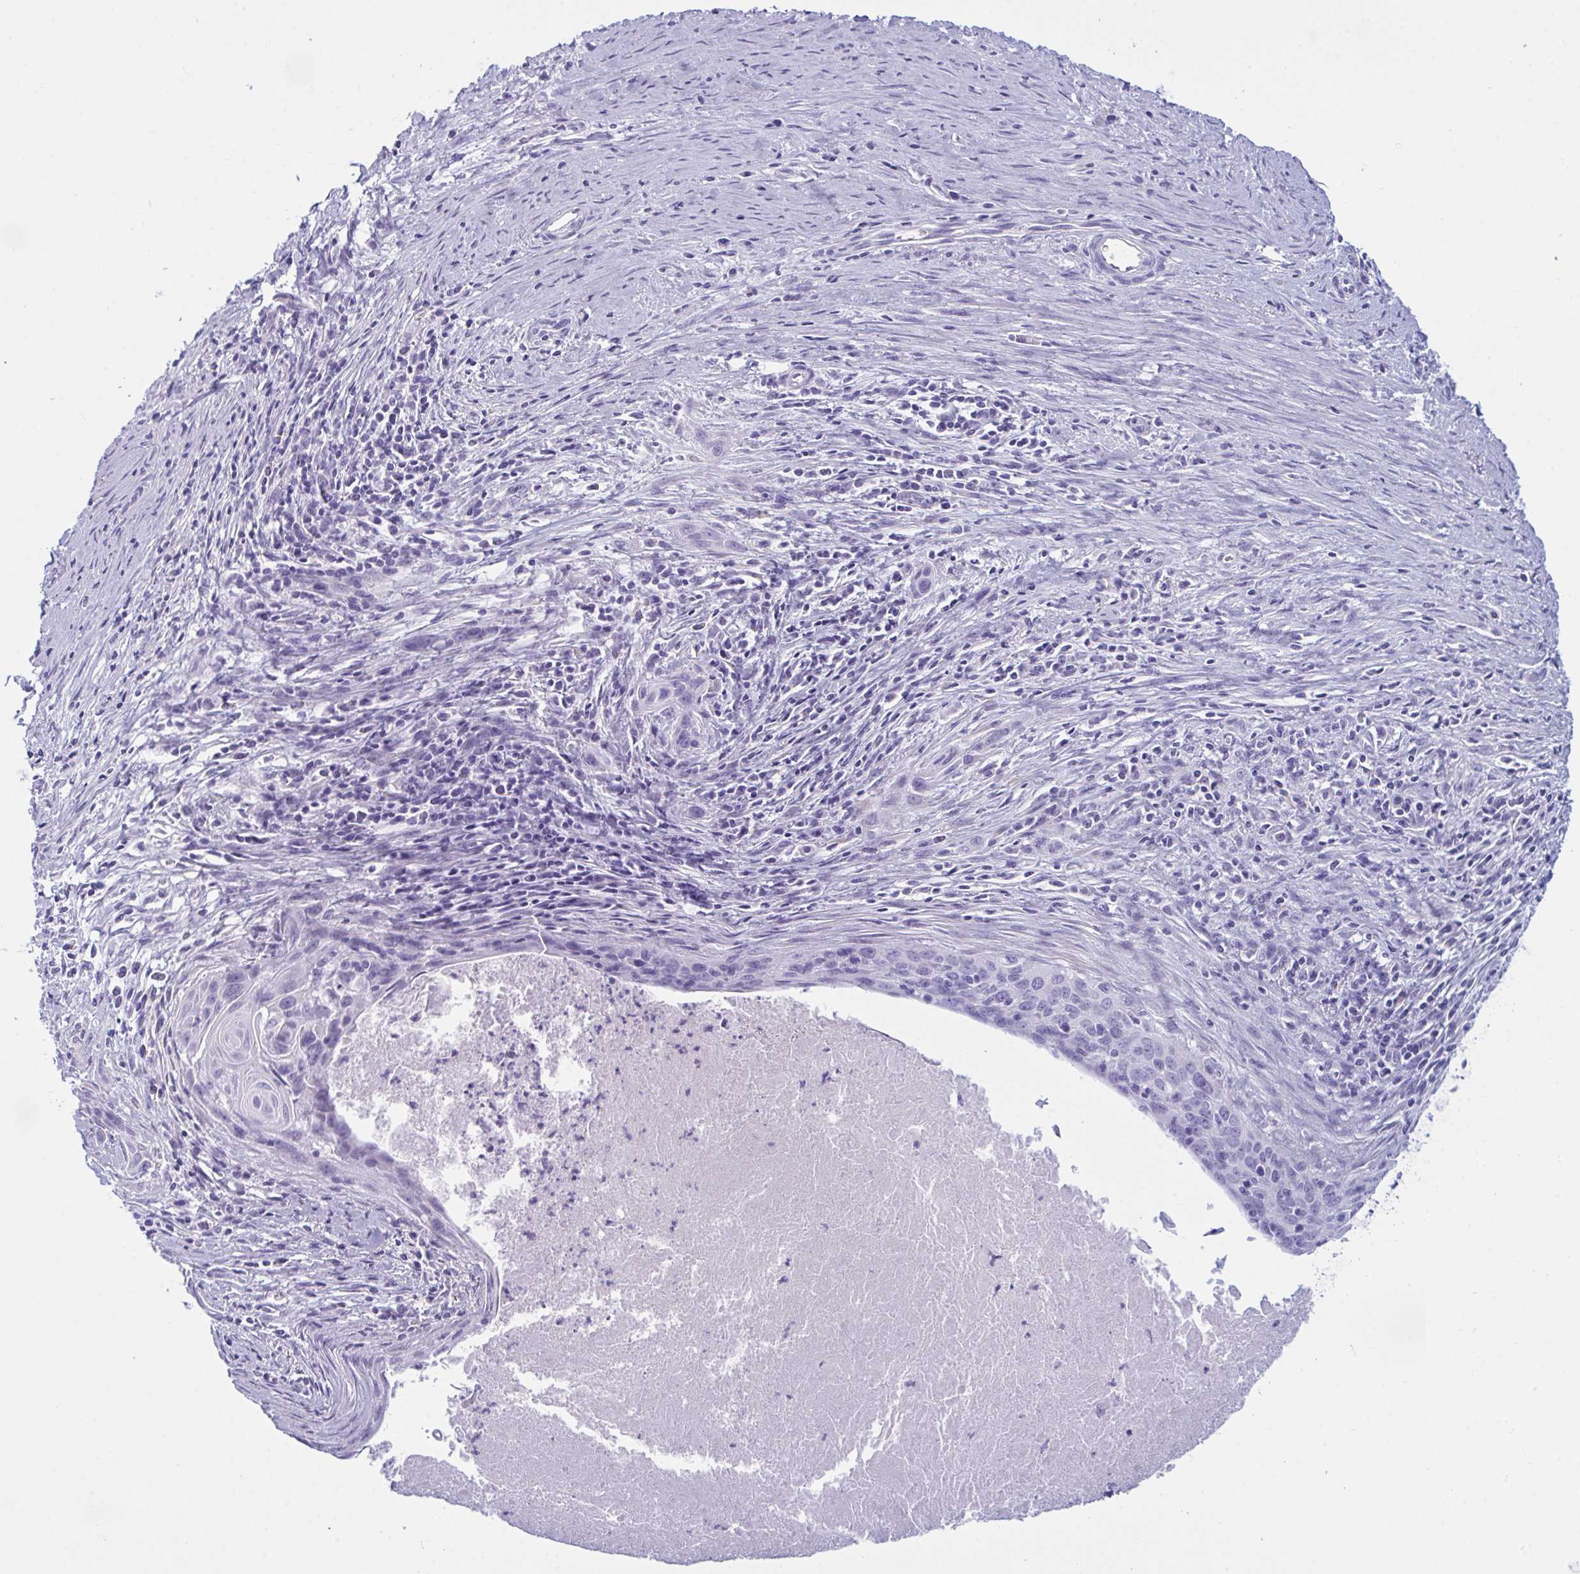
{"staining": {"intensity": "negative", "quantity": "none", "location": "none"}, "tissue": "cervical cancer", "cell_type": "Tumor cells", "image_type": "cancer", "snomed": [{"axis": "morphology", "description": "Squamous cell carcinoma, NOS"}, {"axis": "topography", "description": "Cervix"}], "caption": "High power microscopy photomicrograph of an IHC photomicrograph of cervical cancer, revealing no significant positivity in tumor cells.", "gene": "BBS1", "patient": {"sex": "female", "age": 55}}